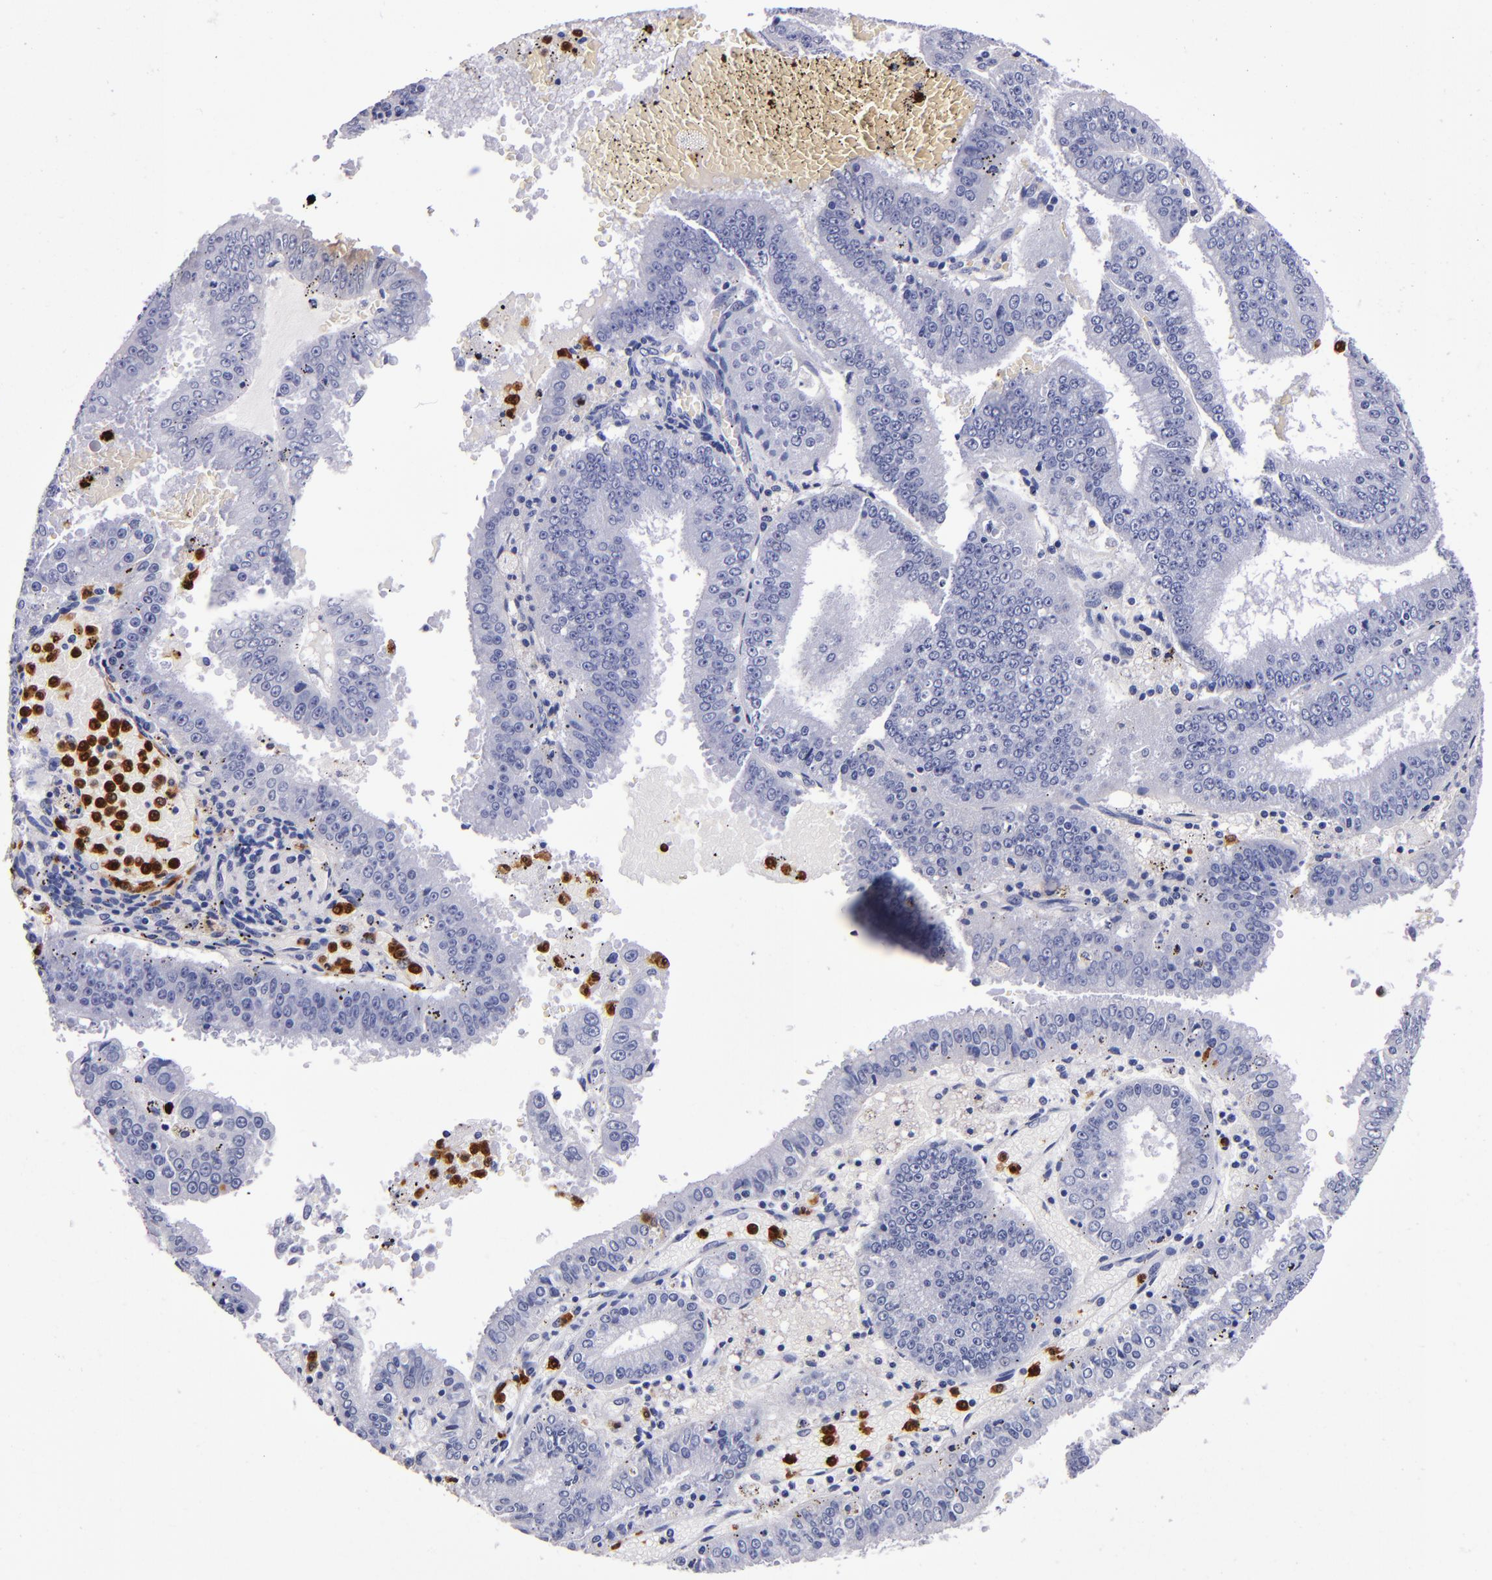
{"staining": {"intensity": "negative", "quantity": "none", "location": "none"}, "tissue": "endometrial cancer", "cell_type": "Tumor cells", "image_type": "cancer", "snomed": [{"axis": "morphology", "description": "Adenocarcinoma, NOS"}, {"axis": "topography", "description": "Endometrium"}], "caption": "A high-resolution micrograph shows immunohistochemistry staining of endometrial cancer, which displays no significant staining in tumor cells. (DAB IHC, high magnification).", "gene": "S100A8", "patient": {"sex": "female", "age": 66}}